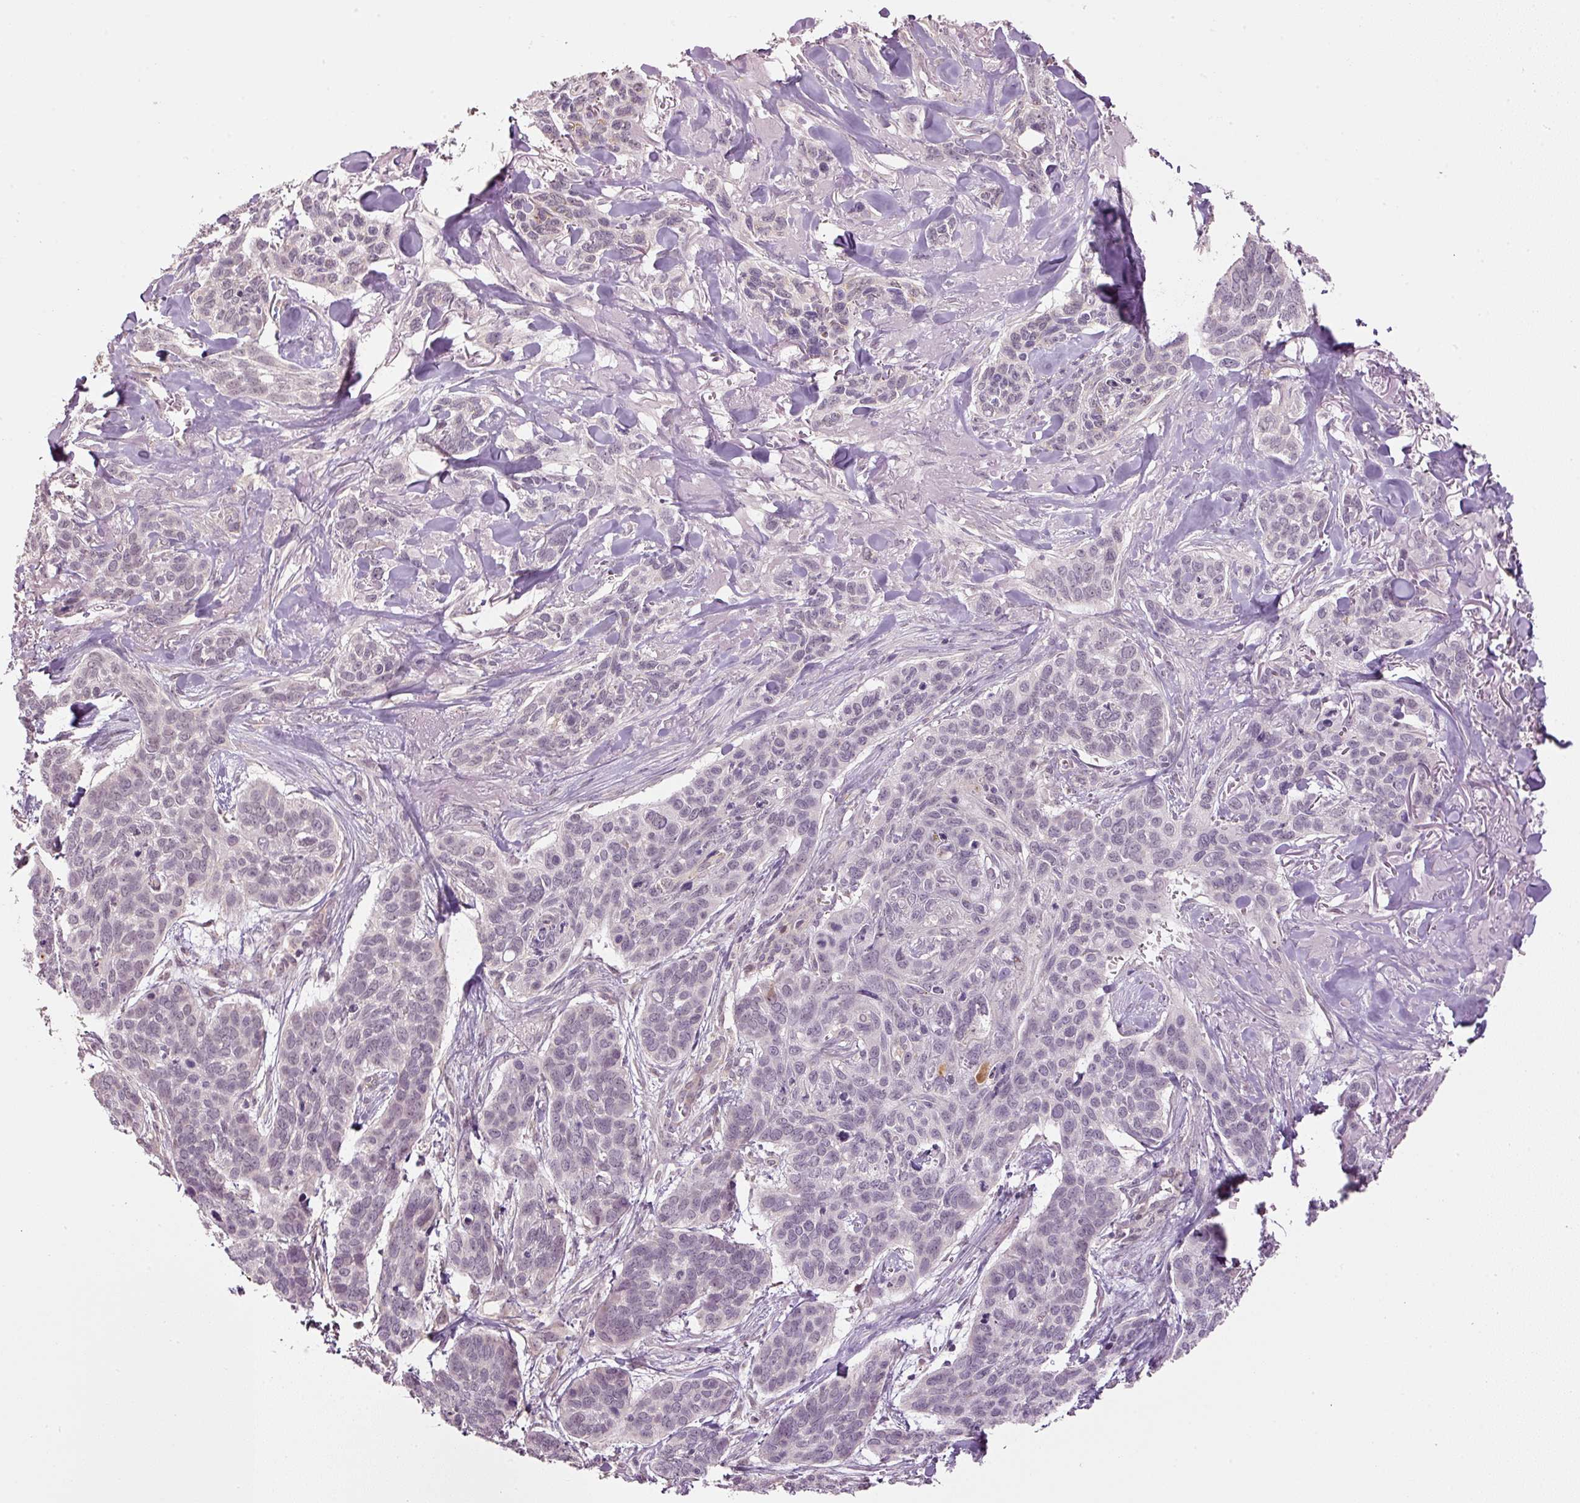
{"staining": {"intensity": "negative", "quantity": "none", "location": "none"}, "tissue": "skin cancer", "cell_type": "Tumor cells", "image_type": "cancer", "snomed": [{"axis": "morphology", "description": "Basal cell carcinoma"}, {"axis": "topography", "description": "Skin"}], "caption": "An image of human skin basal cell carcinoma is negative for staining in tumor cells.", "gene": "CDC20B", "patient": {"sex": "male", "age": 86}}